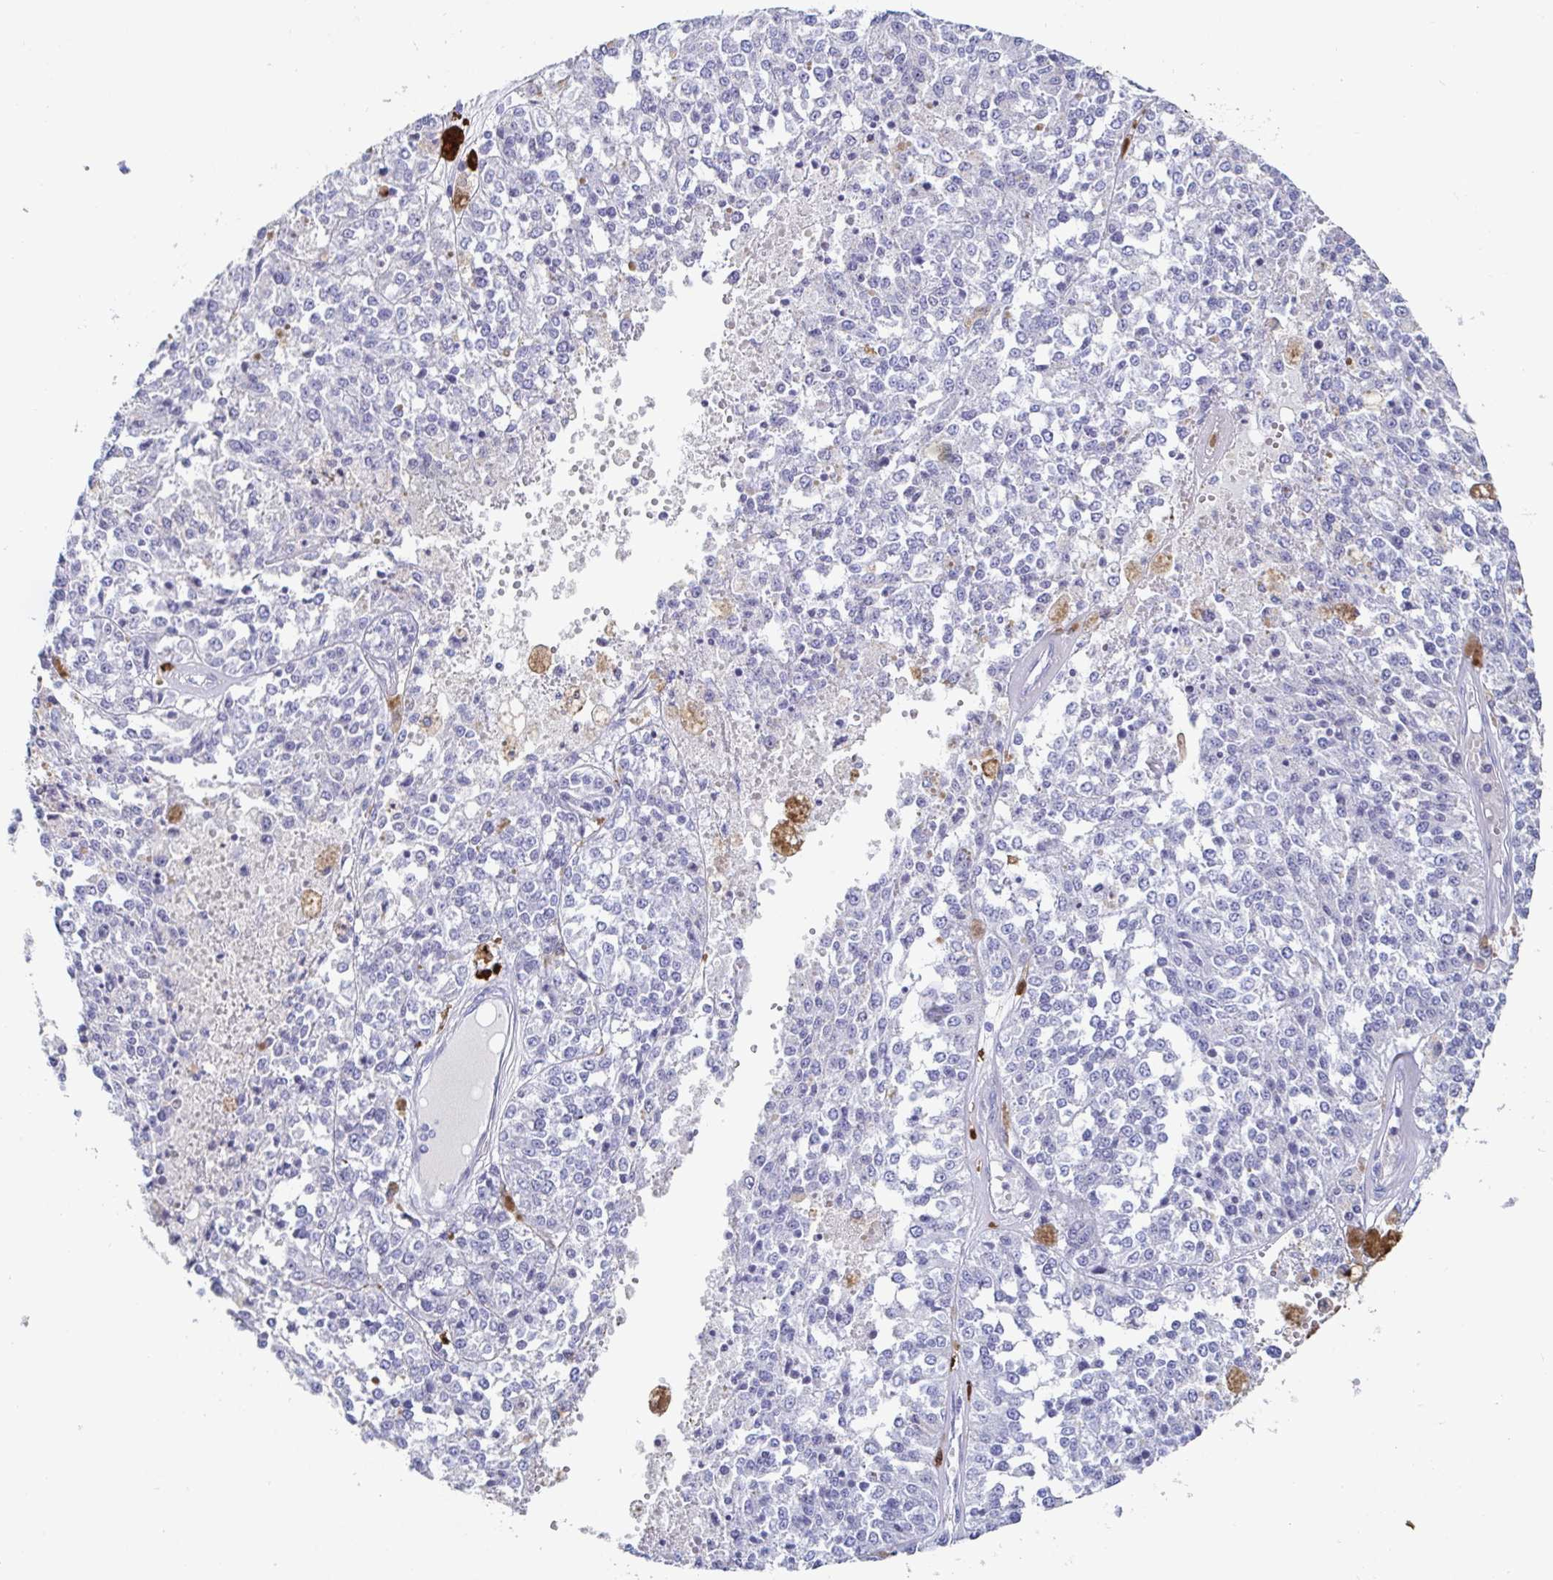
{"staining": {"intensity": "negative", "quantity": "none", "location": "none"}, "tissue": "melanoma", "cell_type": "Tumor cells", "image_type": "cancer", "snomed": [{"axis": "morphology", "description": "Malignant melanoma, Metastatic site"}, {"axis": "topography", "description": "Lymph node"}], "caption": "Immunohistochemistry micrograph of neoplastic tissue: human malignant melanoma (metastatic site) stained with DAB (3,3'-diaminobenzidine) displays no significant protein expression in tumor cells. (Stains: DAB immunohistochemistry with hematoxylin counter stain, Microscopy: brightfield microscopy at high magnification).", "gene": "OR2A4", "patient": {"sex": "female", "age": 64}}